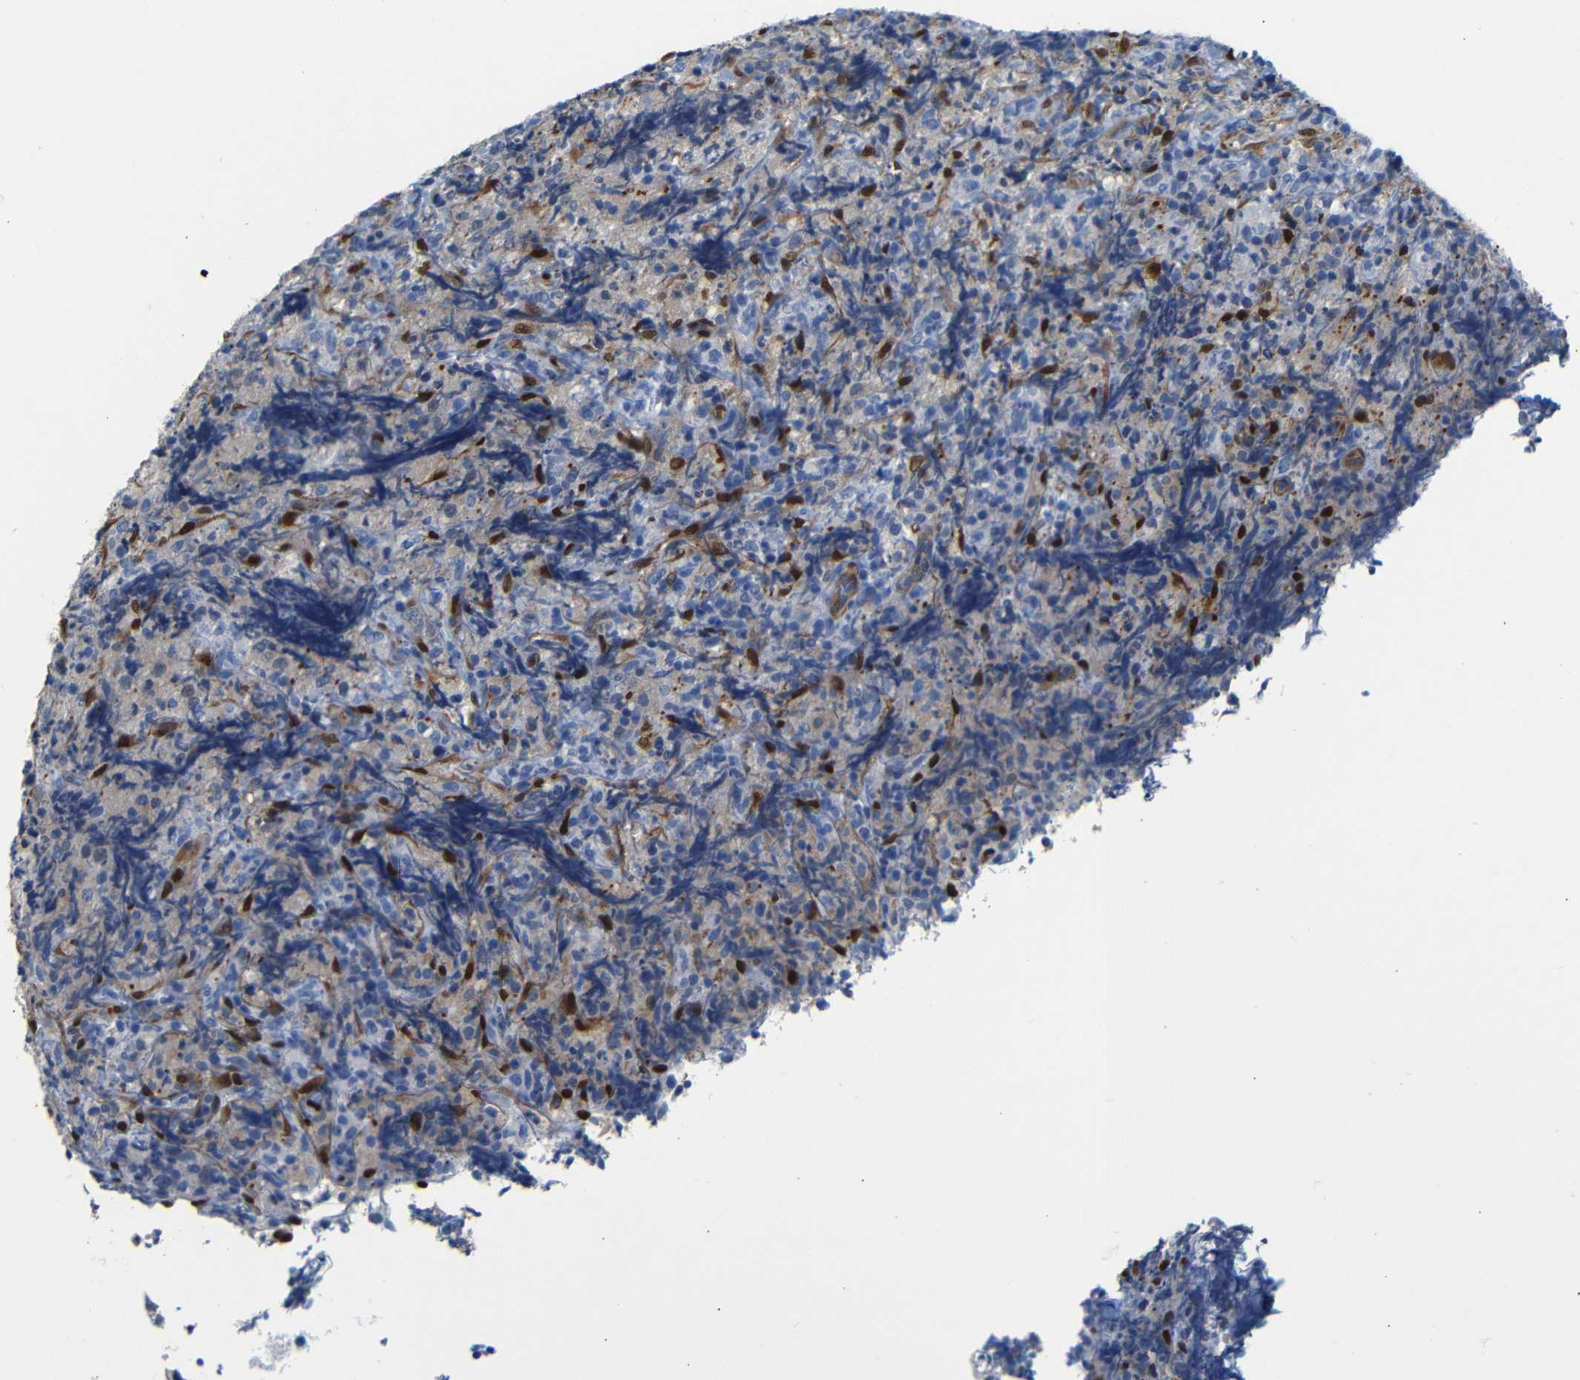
{"staining": {"intensity": "negative", "quantity": "none", "location": "none"}, "tissue": "lymphoma", "cell_type": "Tumor cells", "image_type": "cancer", "snomed": [{"axis": "morphology", "description": "Malignant lymphoma, non-Hodgkin's type, High grade"}, {"axis": "topography", "description": "Tonsil"}], "caption": "DAB immunohistochemical staining of human malignant lymphoma, non-Hodgkin's type (high-grade) shows no significant positivity in tumor cells.", "gene": "YAP1", "patient": {"sex": "female", "age": 36}}